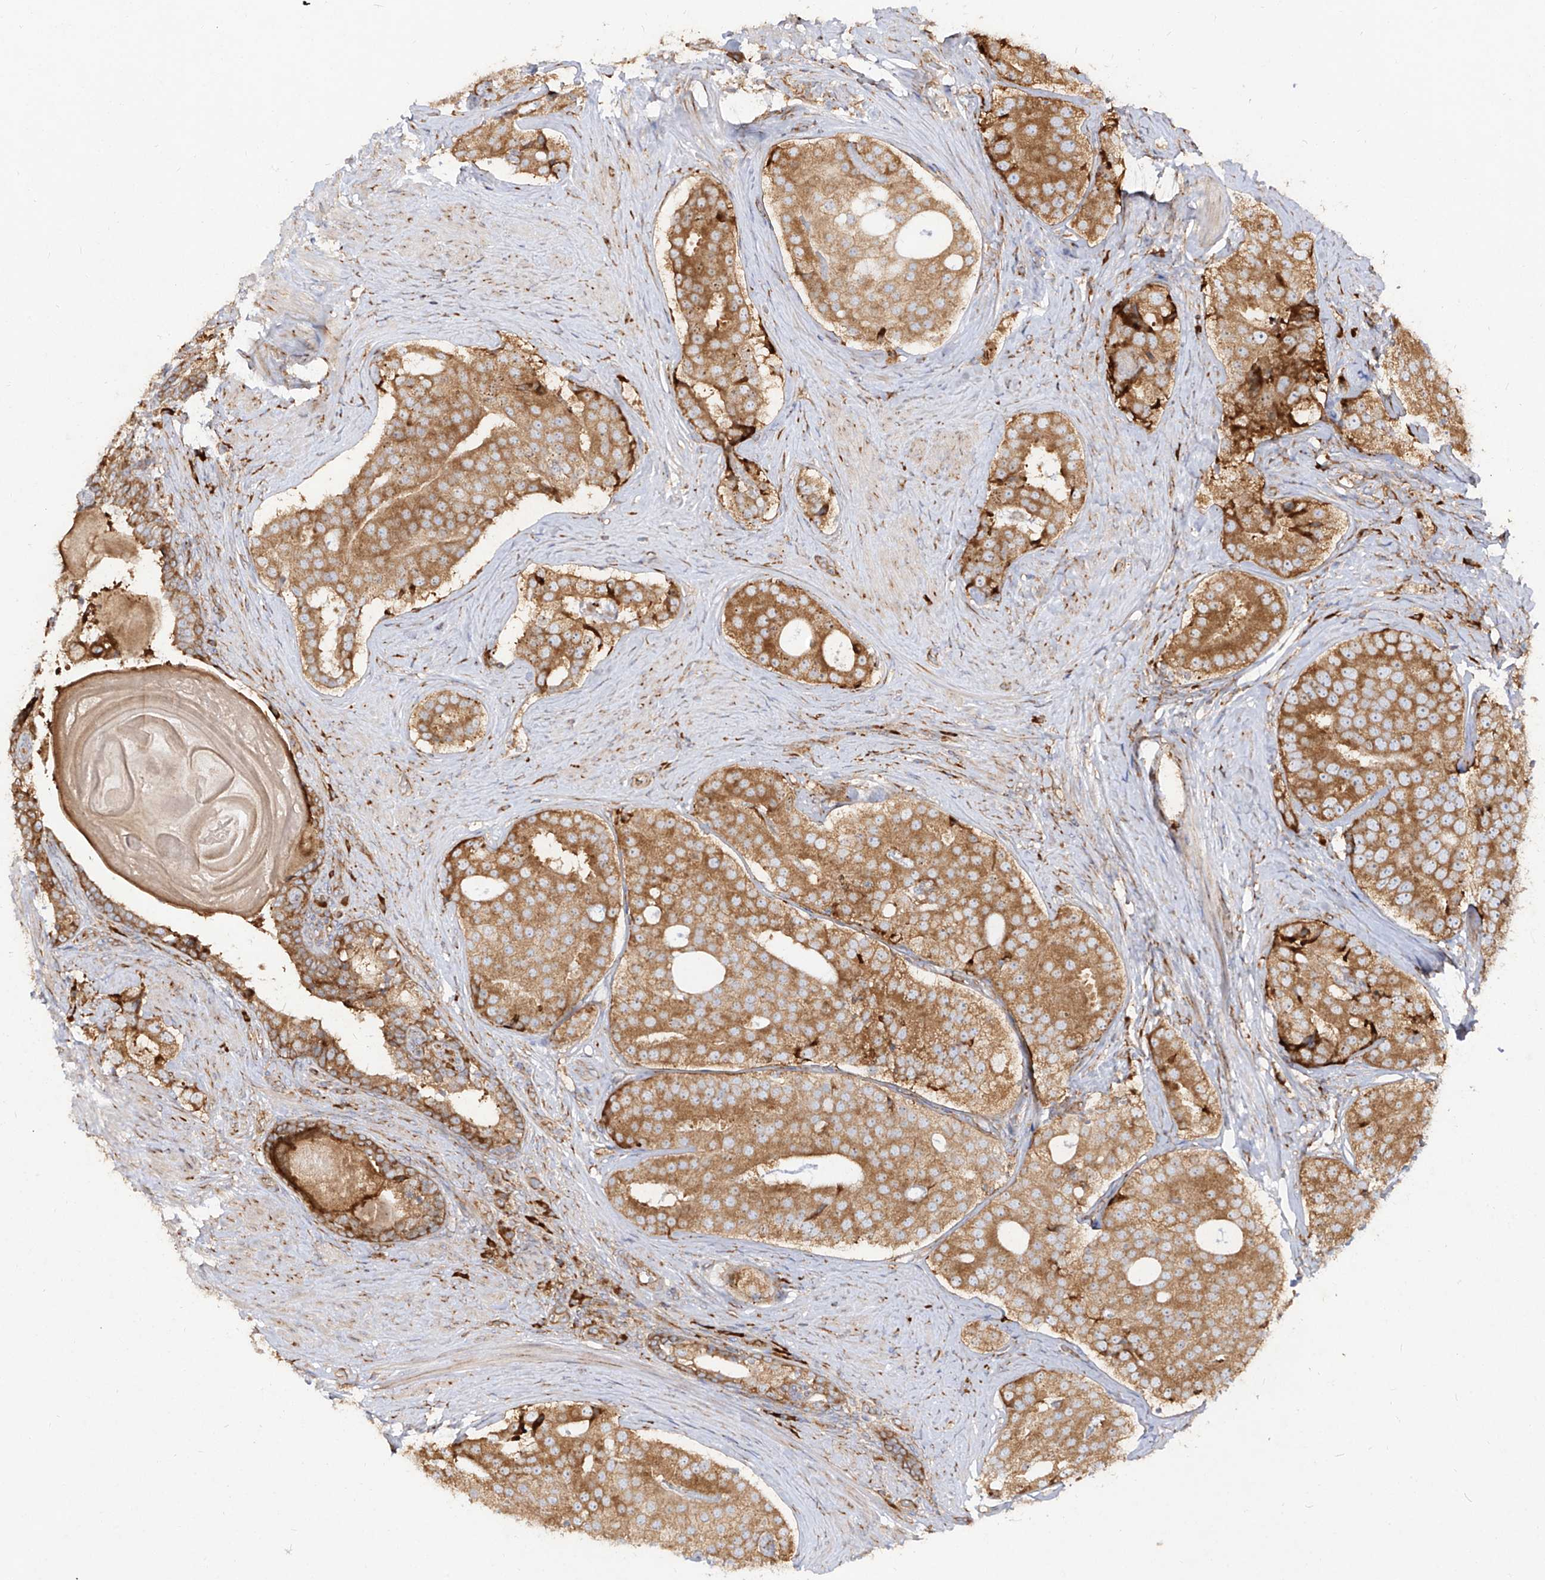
{"staining": {"intensity": "strong", "quantity": ">75%", "location": "cytoplasmic/membranous"}, "tissue": "prostate cancer", "cell_type": "Tumor cells", "image_type": "cancer", "snomed": [{"axis": "morphology", "description": "Adenocarcinoma, High grade"}, {"axis": "topography", "description": "Prostate"}], "caption": "Tumor cells display high levels of strong cytoplasmic/membranous staining in about >75% of cells in human adenocarcinoma (high-grade) (prostate).", "gene": "RPS25", "patient": {"sex": "male", "age": 56}}